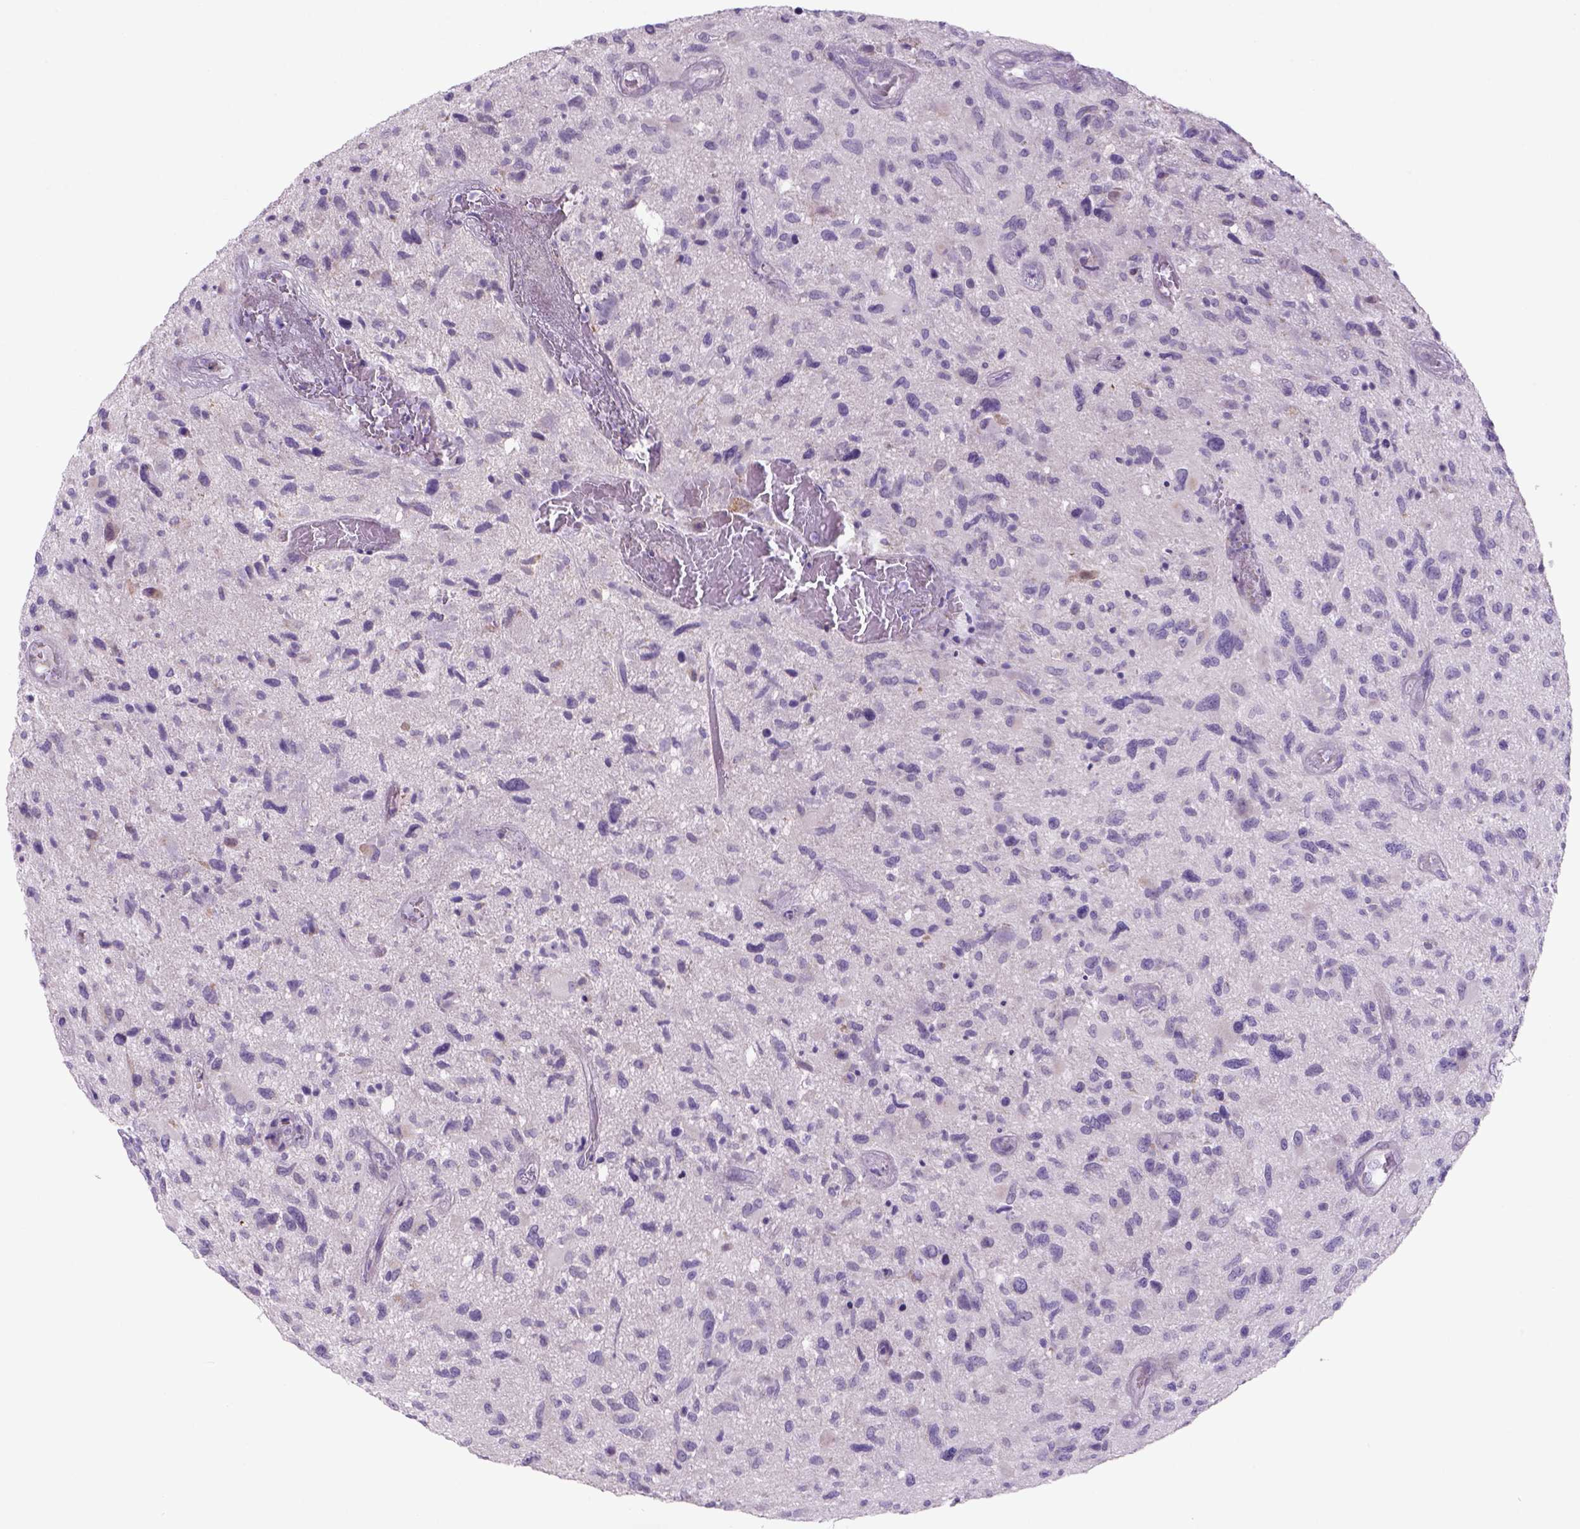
{"staining": {"intensity": "negative", "quantity": "none", "location": "none"}, "tissue": "glioma", "cell_type": "Tumor cells", "image_type": "cancer", "snomed": [{"axis": "morphology", "description": "Glioma, malignant, NOS"}, {"axis": "morphology", "description": "Glioma, malignant, High grade"}, {"axis": "topography", "description": "Brain"}], "caption": "IHC of malignant glioma shows no positivity in tumor cells. Brightfield microscopy of immunohistochemistry stained with DAB (3,3'-diaminobenzidine) (brown) and hematoxylin (blue), captured at high magnification.", "gene": "ADGRV1", "patient": {"sex": "female", "age": 71}}